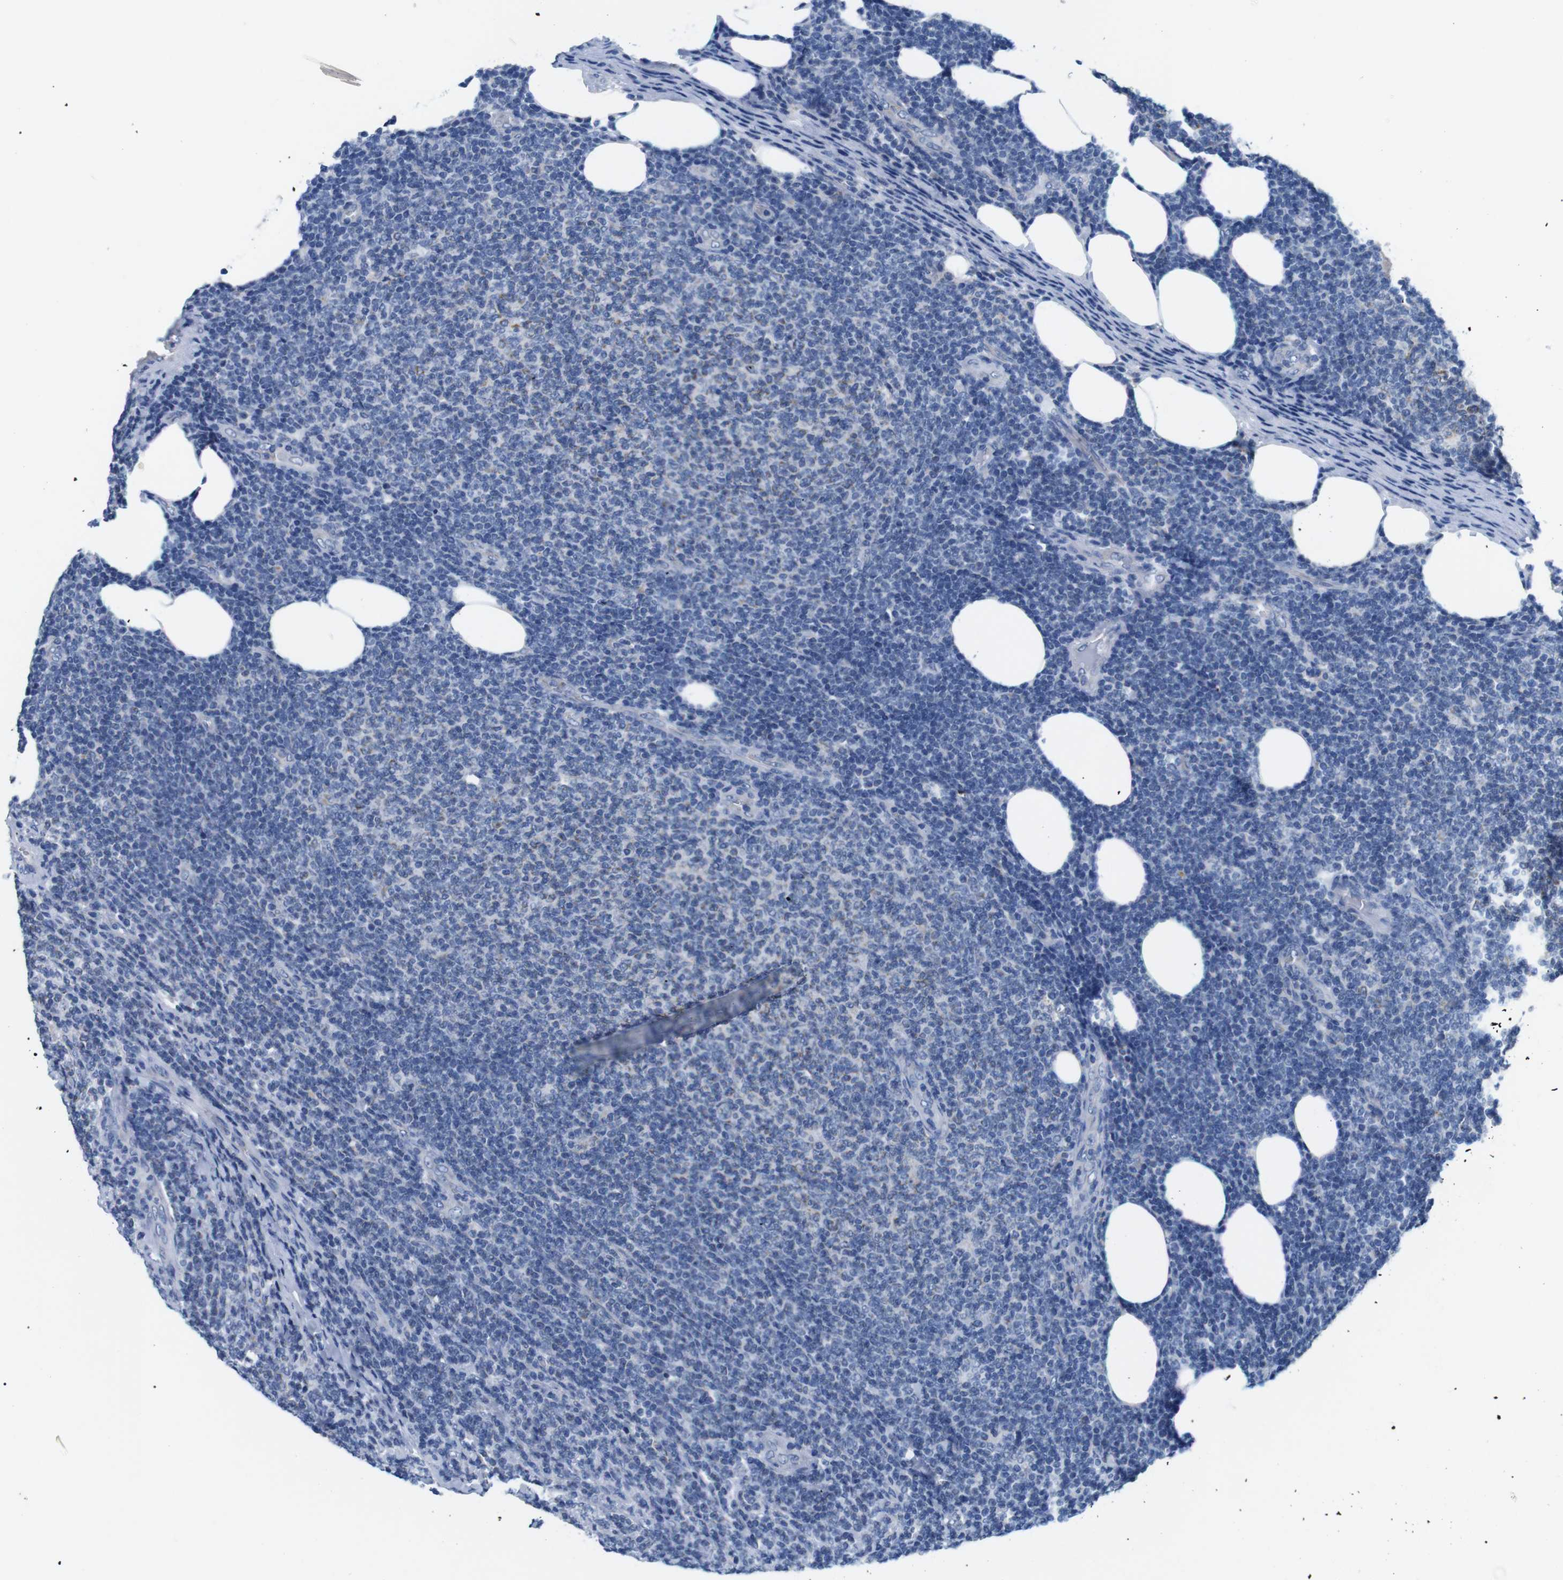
{"staining": {"intensity": "moderate", "quantity": "<25%", "location": "cytoplasmic/membranous"}, "tissue": "lymphoma", "cell_type": "Tumor cells", "image_type": "cancer", "snomed": [{"axis": "morphology", "description": "Malignant lymphoma, non-Hodgkin's type, Low grade"}, {"axis": "topography", "description": "Lymph node"}], "caption": "Moderate cytoplasmic/membranous protein positivity is appreciated in about <25% of tumor cells in low-grade malignant lymphoma, non-Hodgkin's type.", "gene": "F2RL1", "patient": {"sex": "male", "age": 66}}